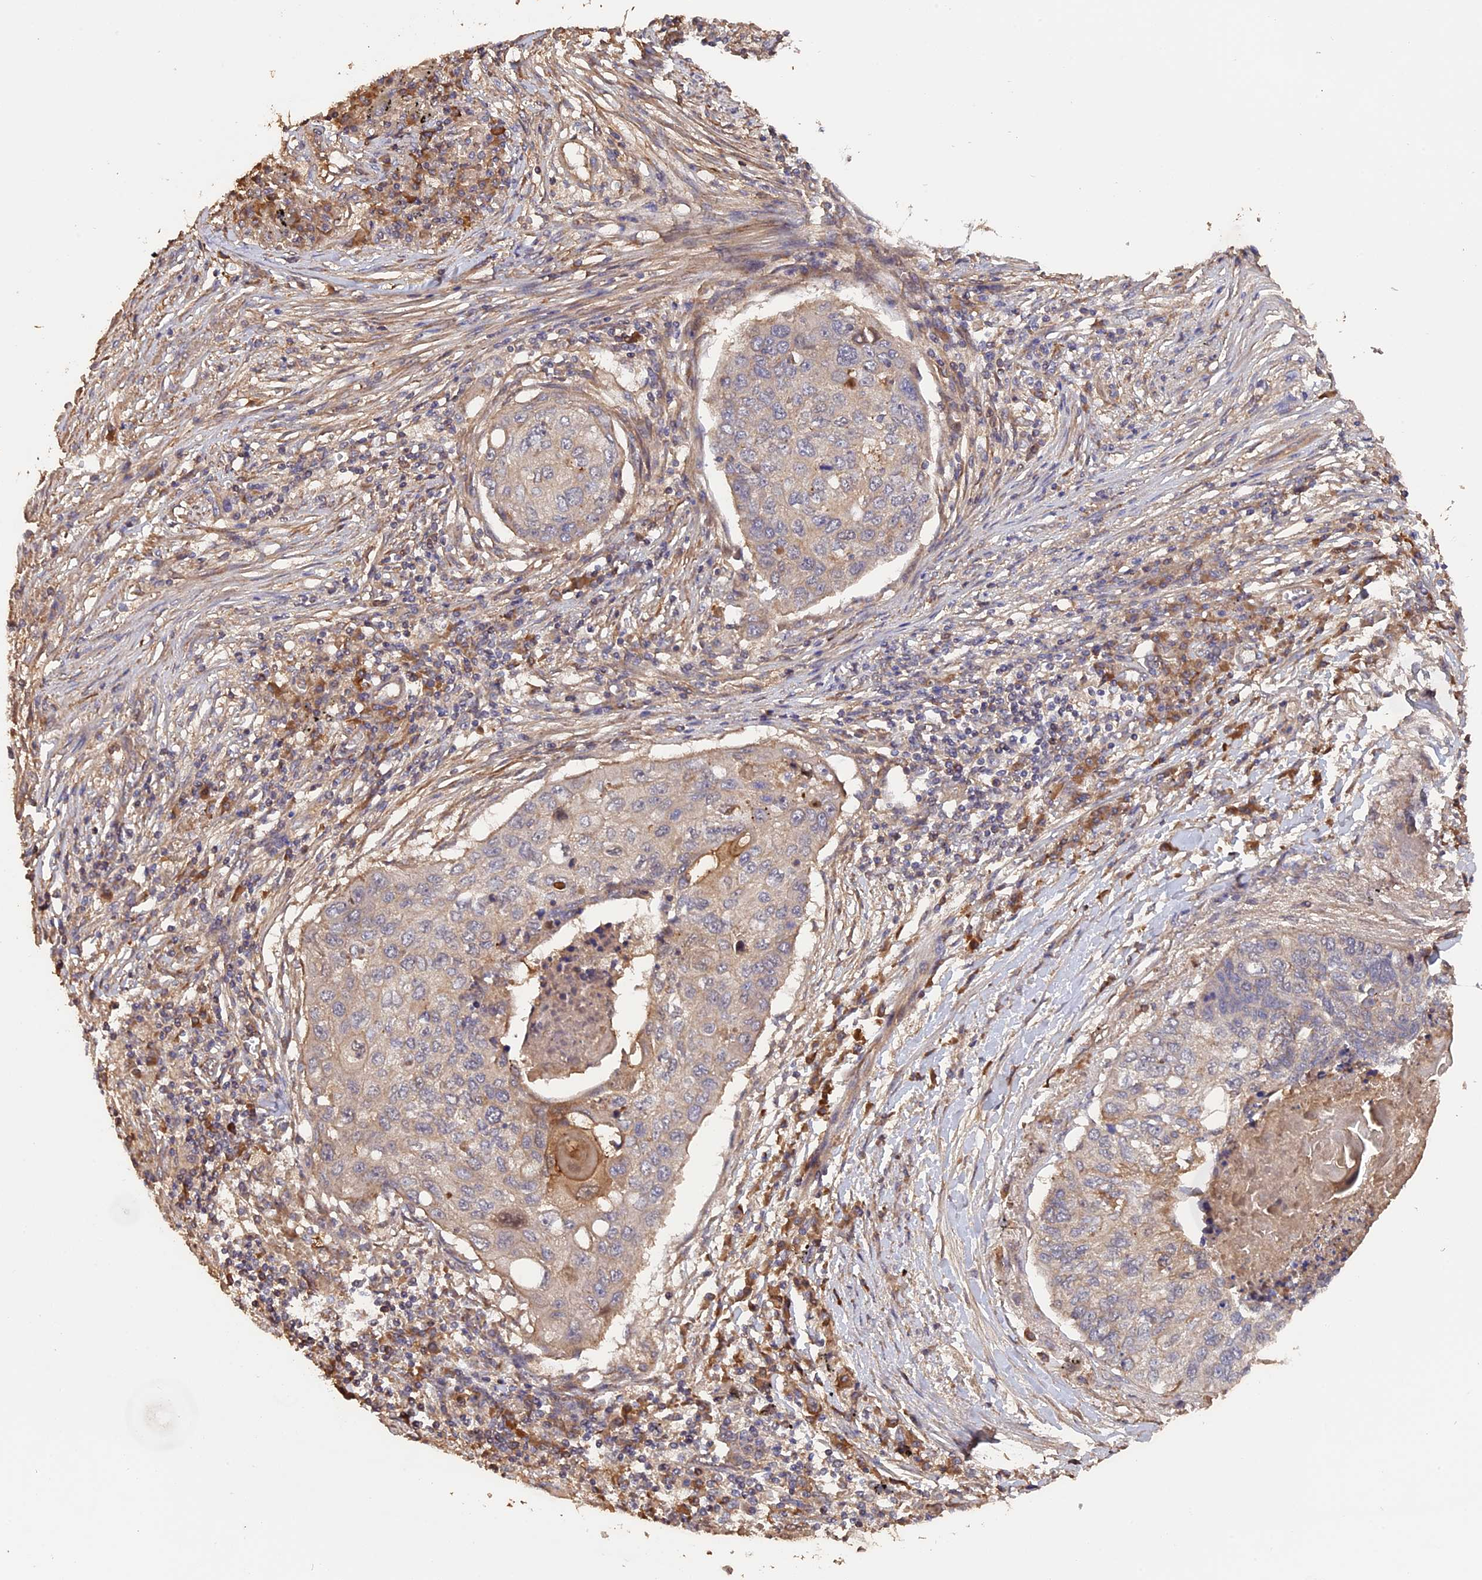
{"staining": {"intensity": "negative", "quantity": "none", "location": "none"}, "tissue": "lung cancer", "cell_type": "Tumor cells", "image_type": "cancer", "snomed": [{"axis": "morphology", "description": "Squamous cell carcinoma, NOS"}, {"axis": "topography", "description": "Lung"}], "caption": "DAB (3,3'-diaminobenzidine) immunohistochemical staining of lung squamous cell carcinoma demonstrates no significant positivity in tumor cells.", "gene": "RASAL1", "patient": {"sex": "female", "age": 63}}